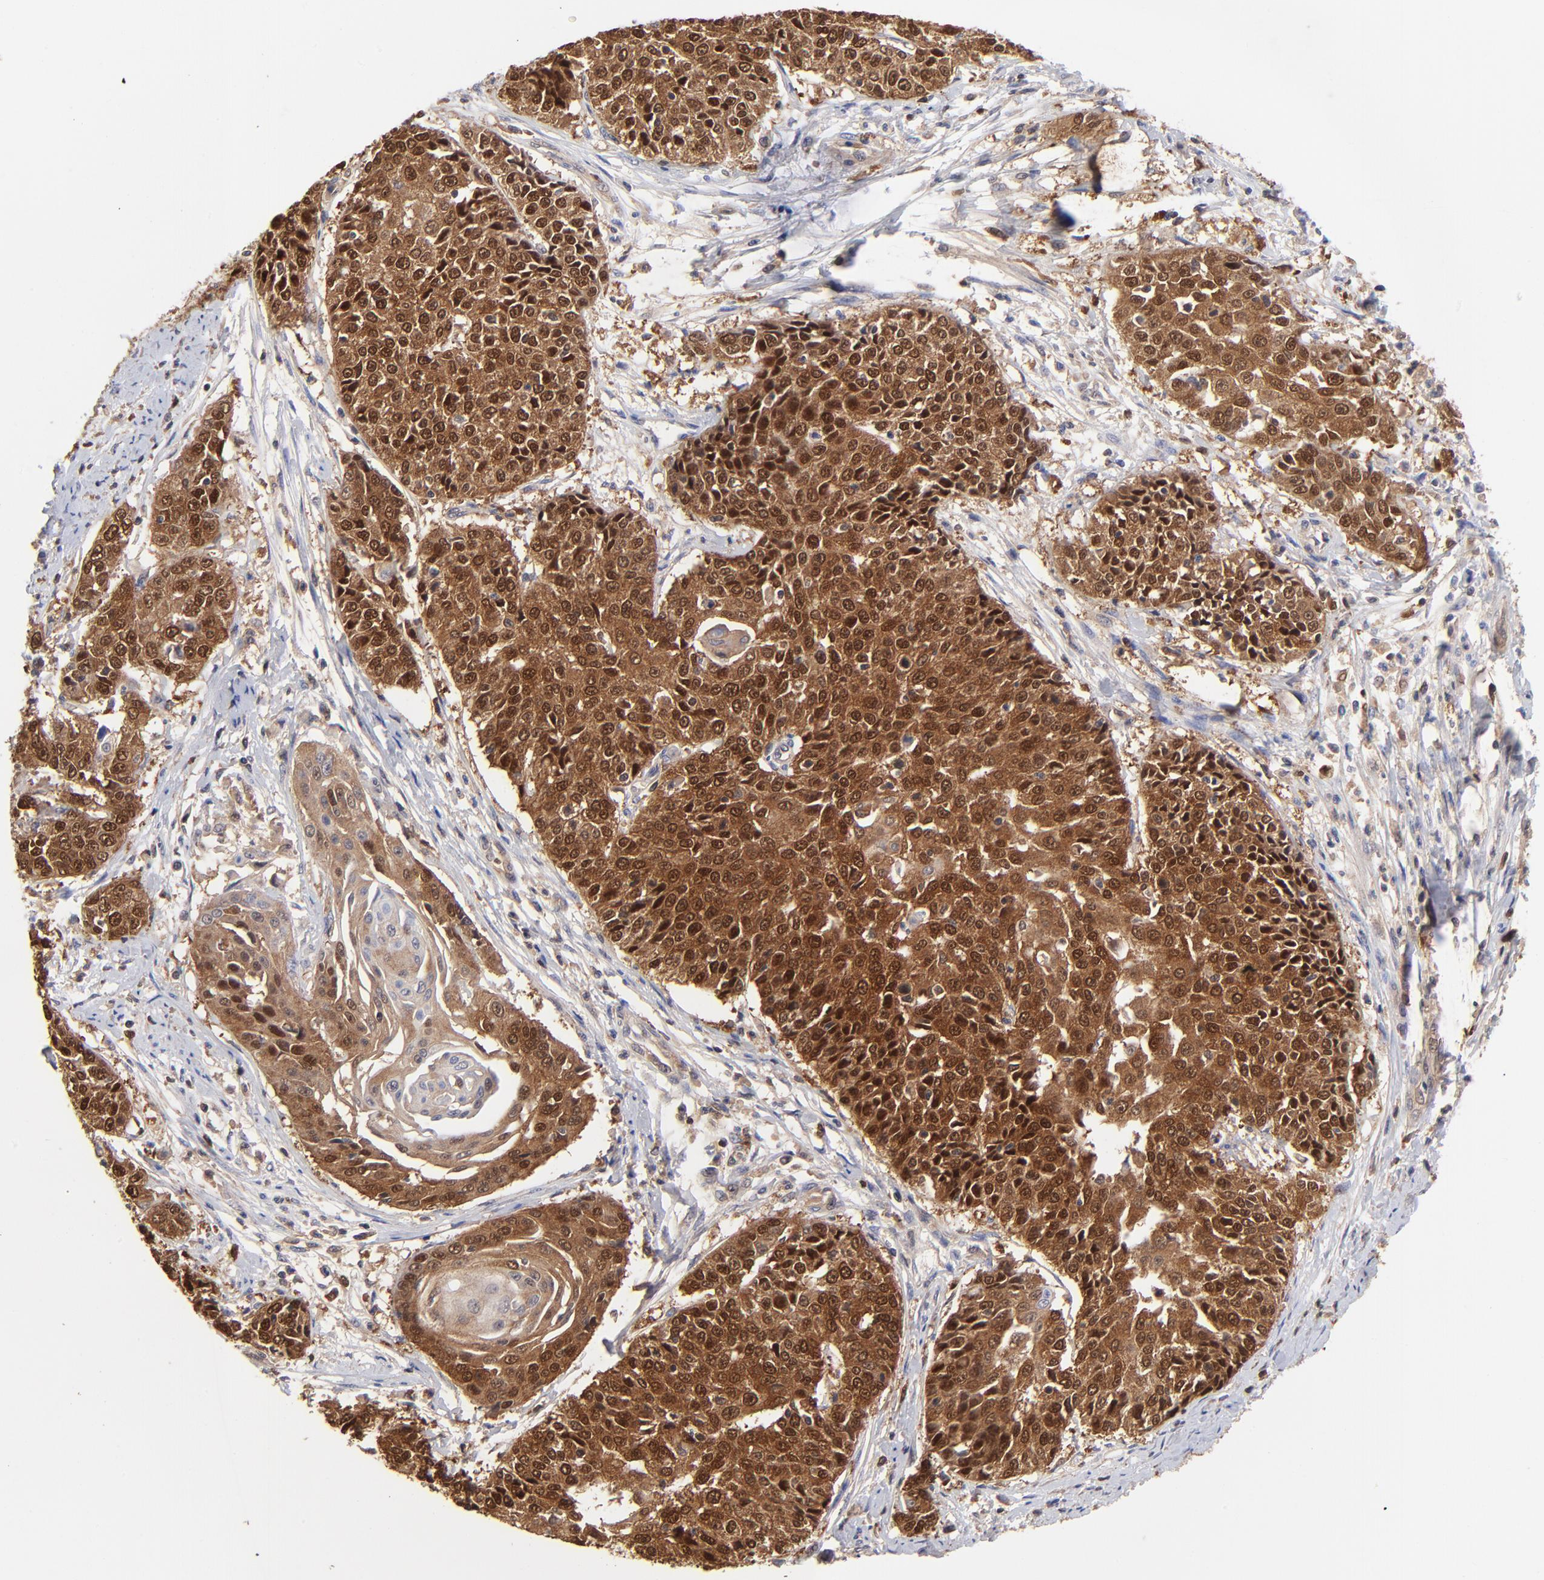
{"staining": {"intensity": "strong", "quantity": ">75%", "location": "cytoplasmic/membranous,nuclear"}, "tissue": "cervical cancer", "cell_type": "Tumor cells", "image_type": "cancer", "snomed": [{"axis": "morphology", "description": "Squamous cell carcinoma, NOS"}, {"axis": "topography", "description": "Cervix"}], "caption": "A brown stain shows strong cytoplasmic/membranous and nuclear positivity of a protein in human cervical squamous cell carcinoma tumor cells.", "gene": "DCTPP1", "patient": {"sex": "female", "age": 64}}